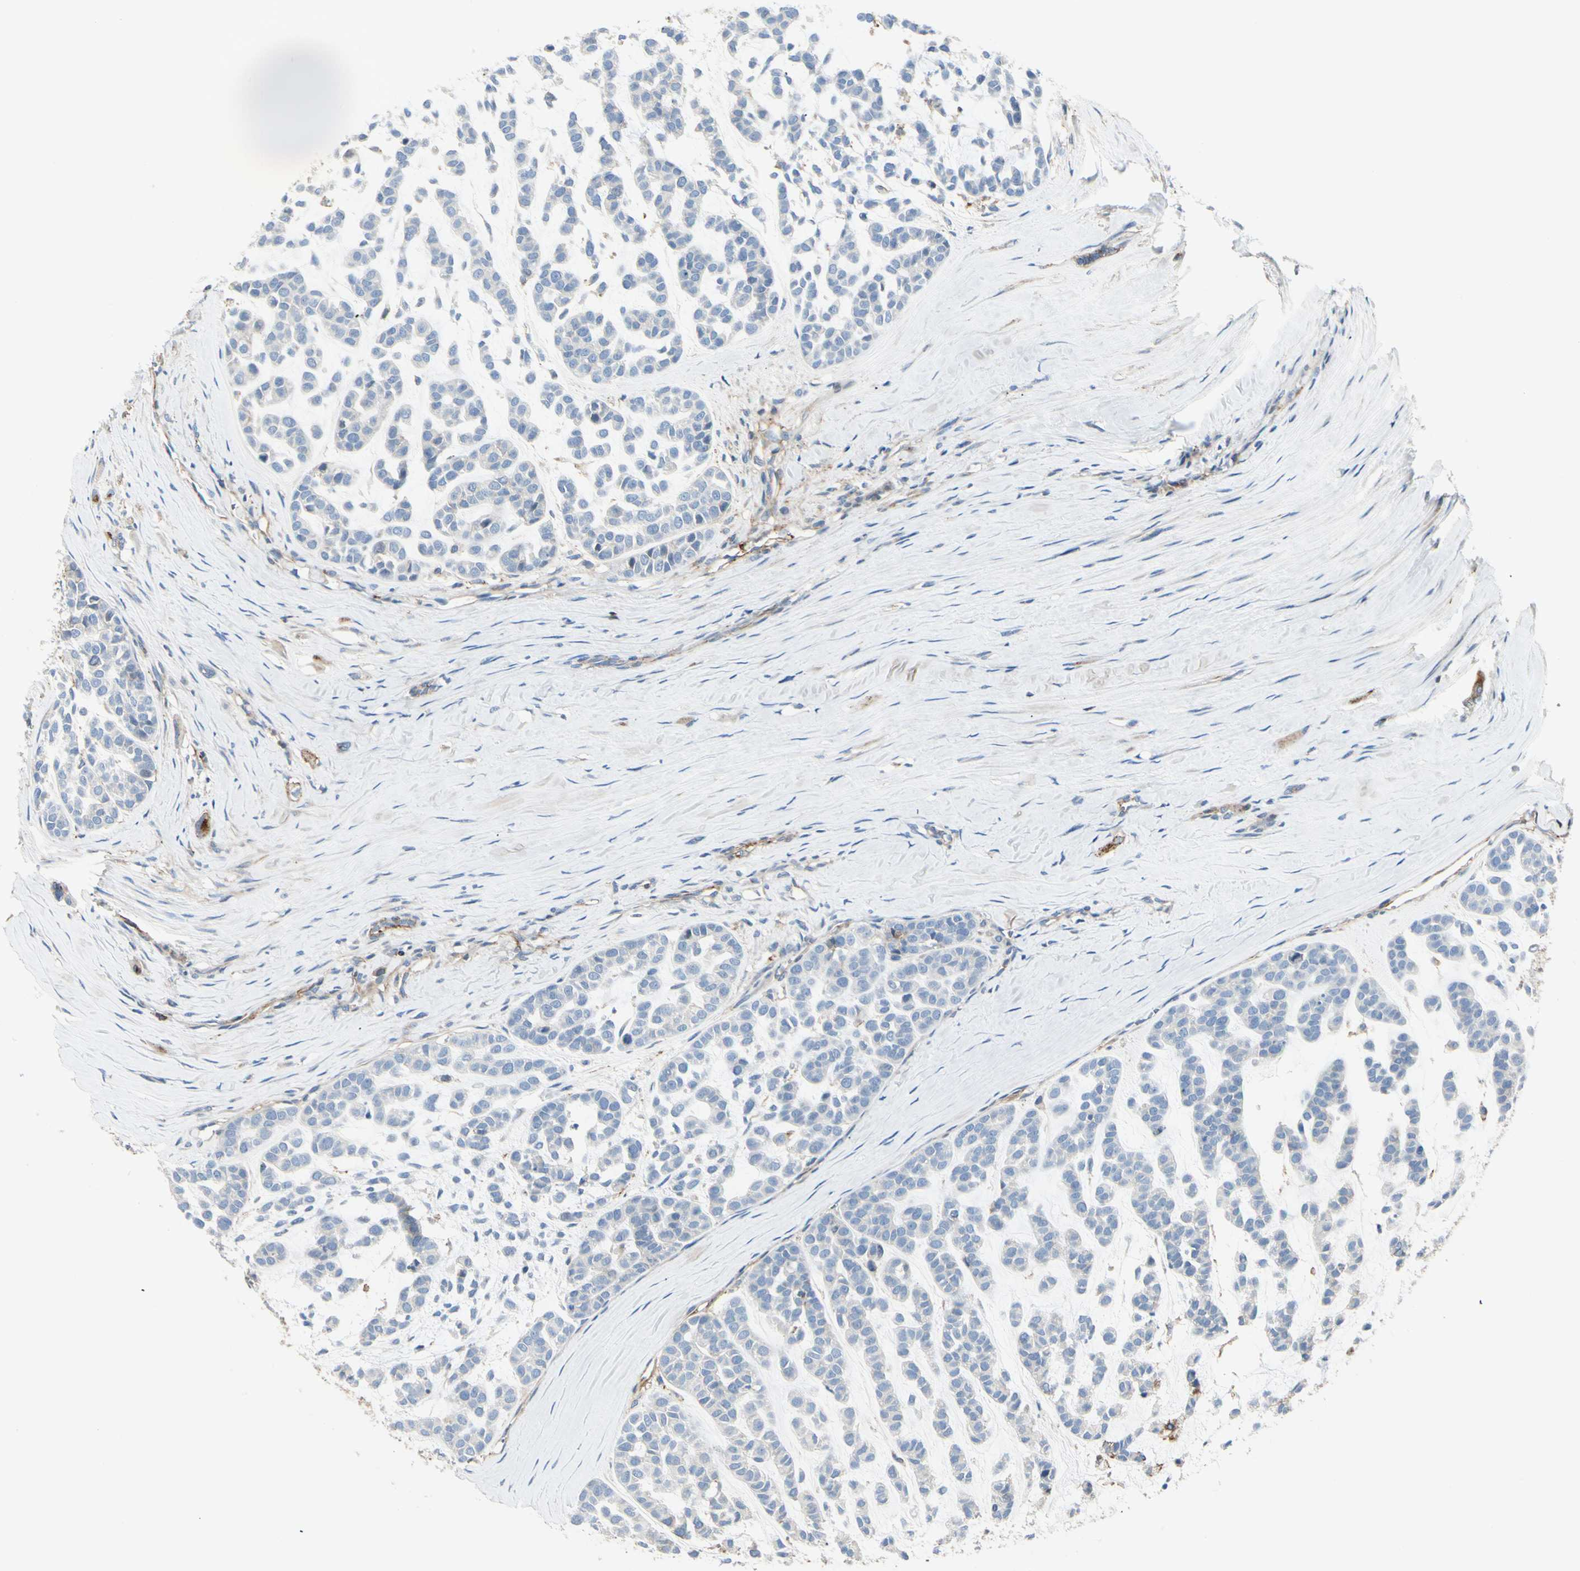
{"staining": {"intensity": "negative", "quantity": "none", "location": "none"}, "tissue": "head and neck cancer", "cell_type": "Tumor cells", "image_type": "cancer", "snomed": [{"axis": "morphology", "description": "Adenocarcinoma, NOS"}, {"axis": "morphology", "description": "Adenoma, NOS"}, {"axis": "topography", "description": "Head-Neck"}], "caption": "Immunohistochemical staining of adenocarcinoma (head and neck) shows no significant staining in tumor cells.", "gene": "CLEC2B", "patient": {"sex": "female", "age": 55}}